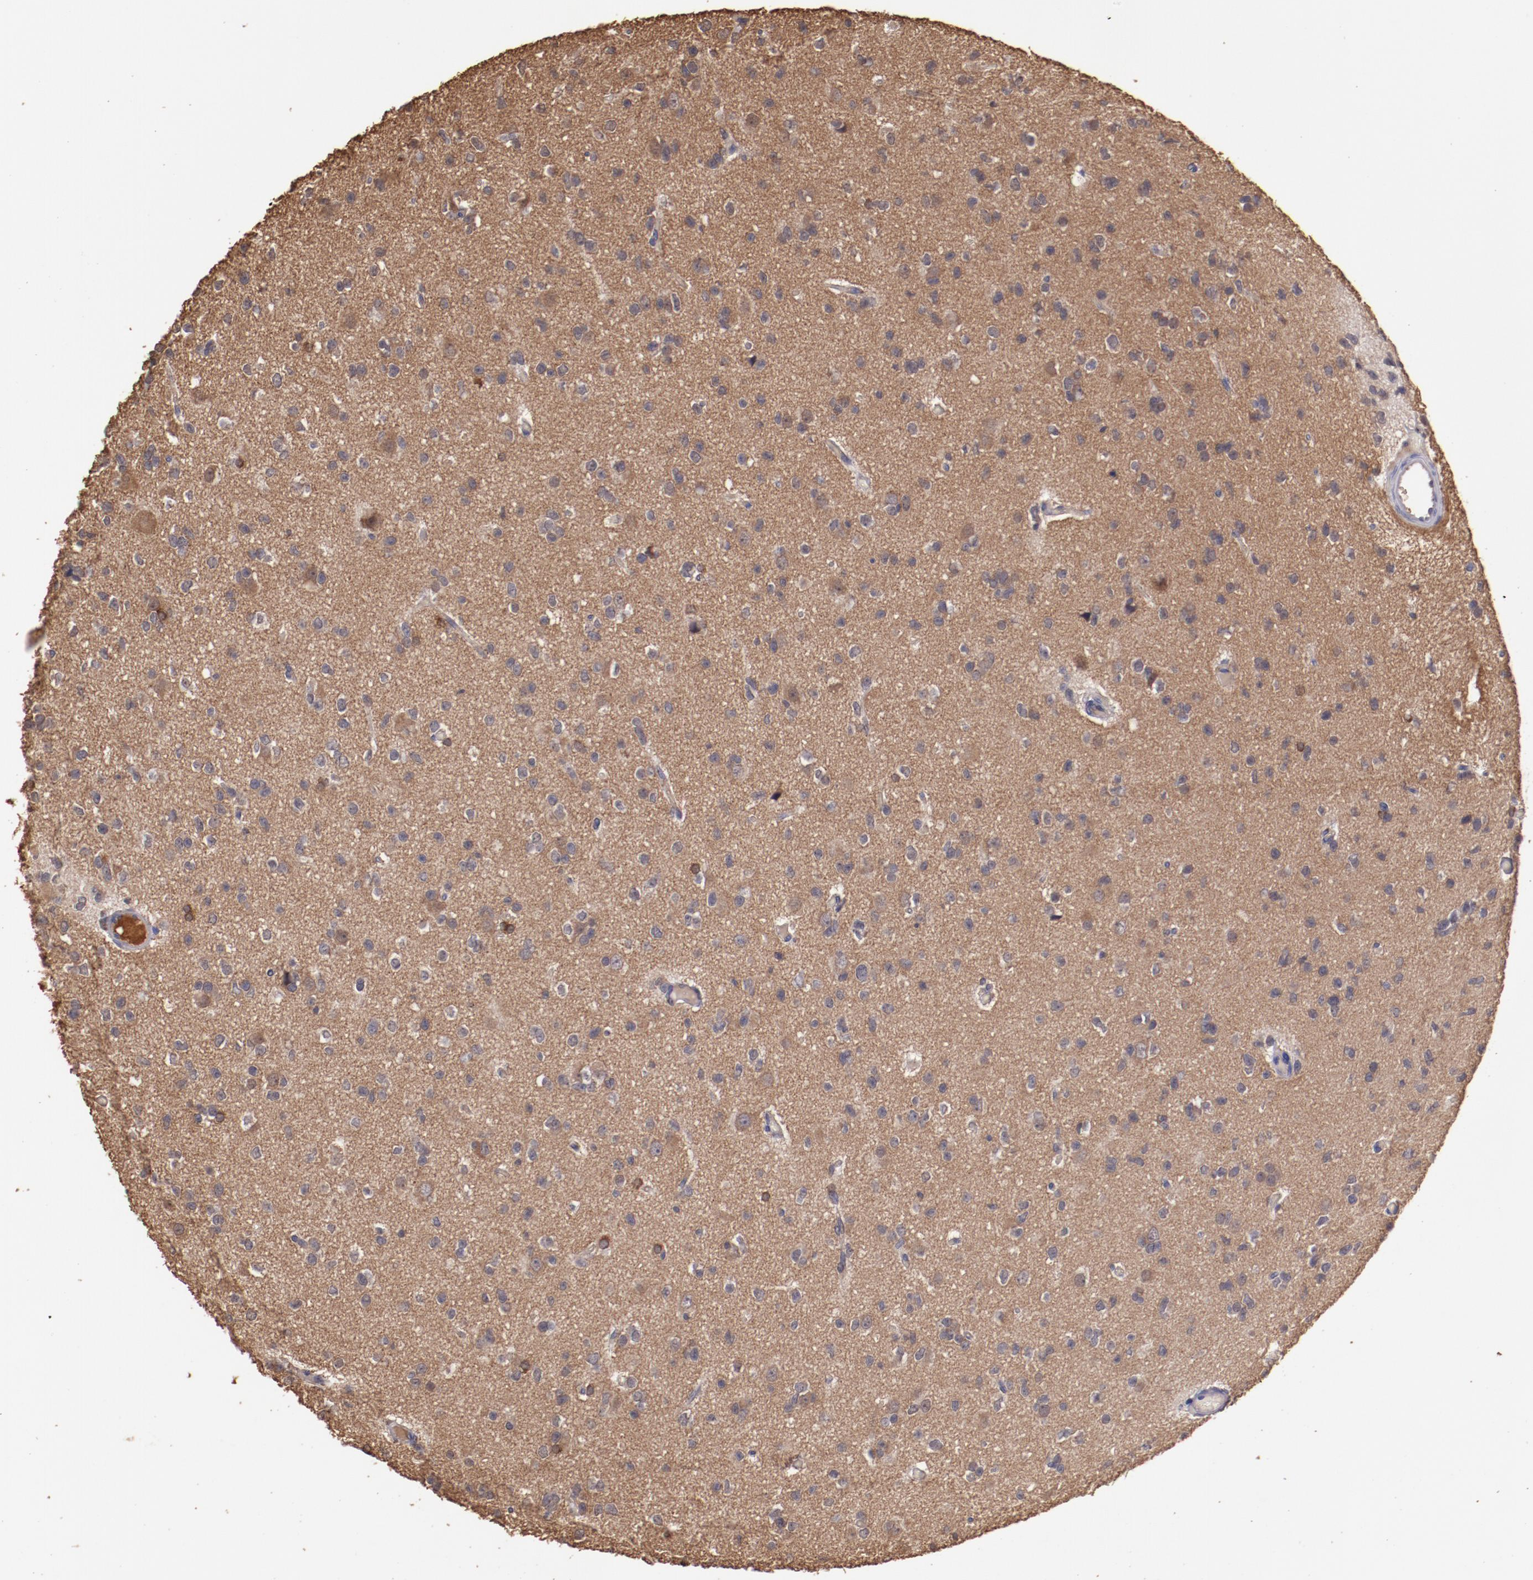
{"staining": {"intensity": "weak", "quantity": "25%-75%", "location": "cytoplasmic/membranous"}, "tissue": "glioma", "cell_type": "Tumor cells", "image_type": "cancer", "snomed": [{"axis": "morphology", "description": "Glioma, malignant, Low grade"}, {"axis": "topography", "description": "Brain"}], "caption": "Immunohistochemistry histopathology image of human low-grade glioma (malignant) stained for a protein (brown), which displays low levels of weak cytoplasmic/membranous staining in about 25%-75% of tumor cells.", "gene": "SRRD", "patient": {"sex": "male", "age": 42}}